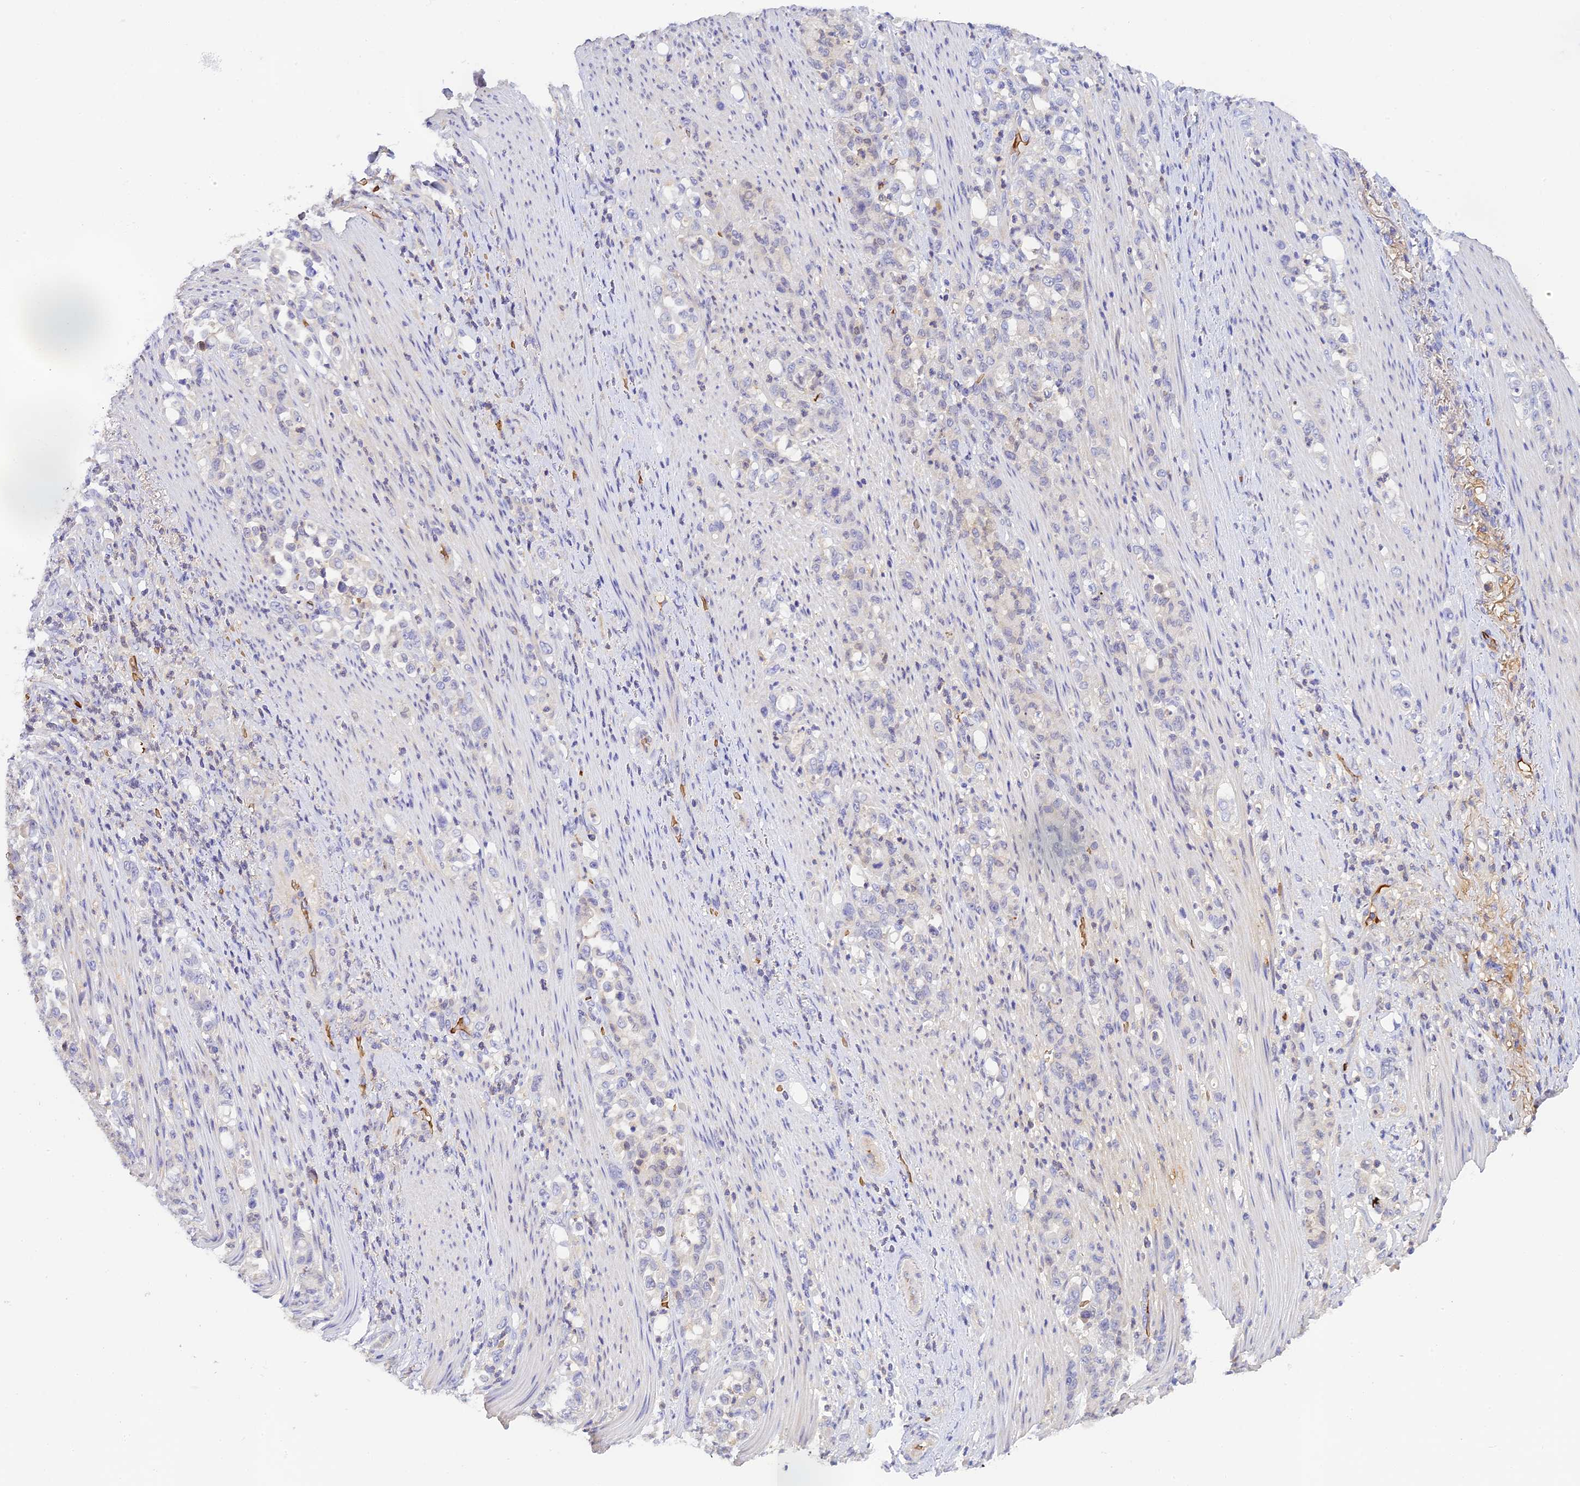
{"staining": {"intensity": "negative", "quantity": "none", "location": "none"}, "tissue": "stomach cancer", "cell_type": "Tumor cells", "image_type": "cancer", "snomed": [{"axis": "morphology", "description": "Normal tissue, NOS"}, {"axis": "morphology", "description": "Adenocarcinoma, NOS"}, {"axis": "topography", "description": "Stomach"}], "caption": "Micrograph shows no protein staining in tumor cells of adenocarcinoma (stomach) tissue.", "gene": "HDHD2", "patient": {"sex": "female", "age": 79}}